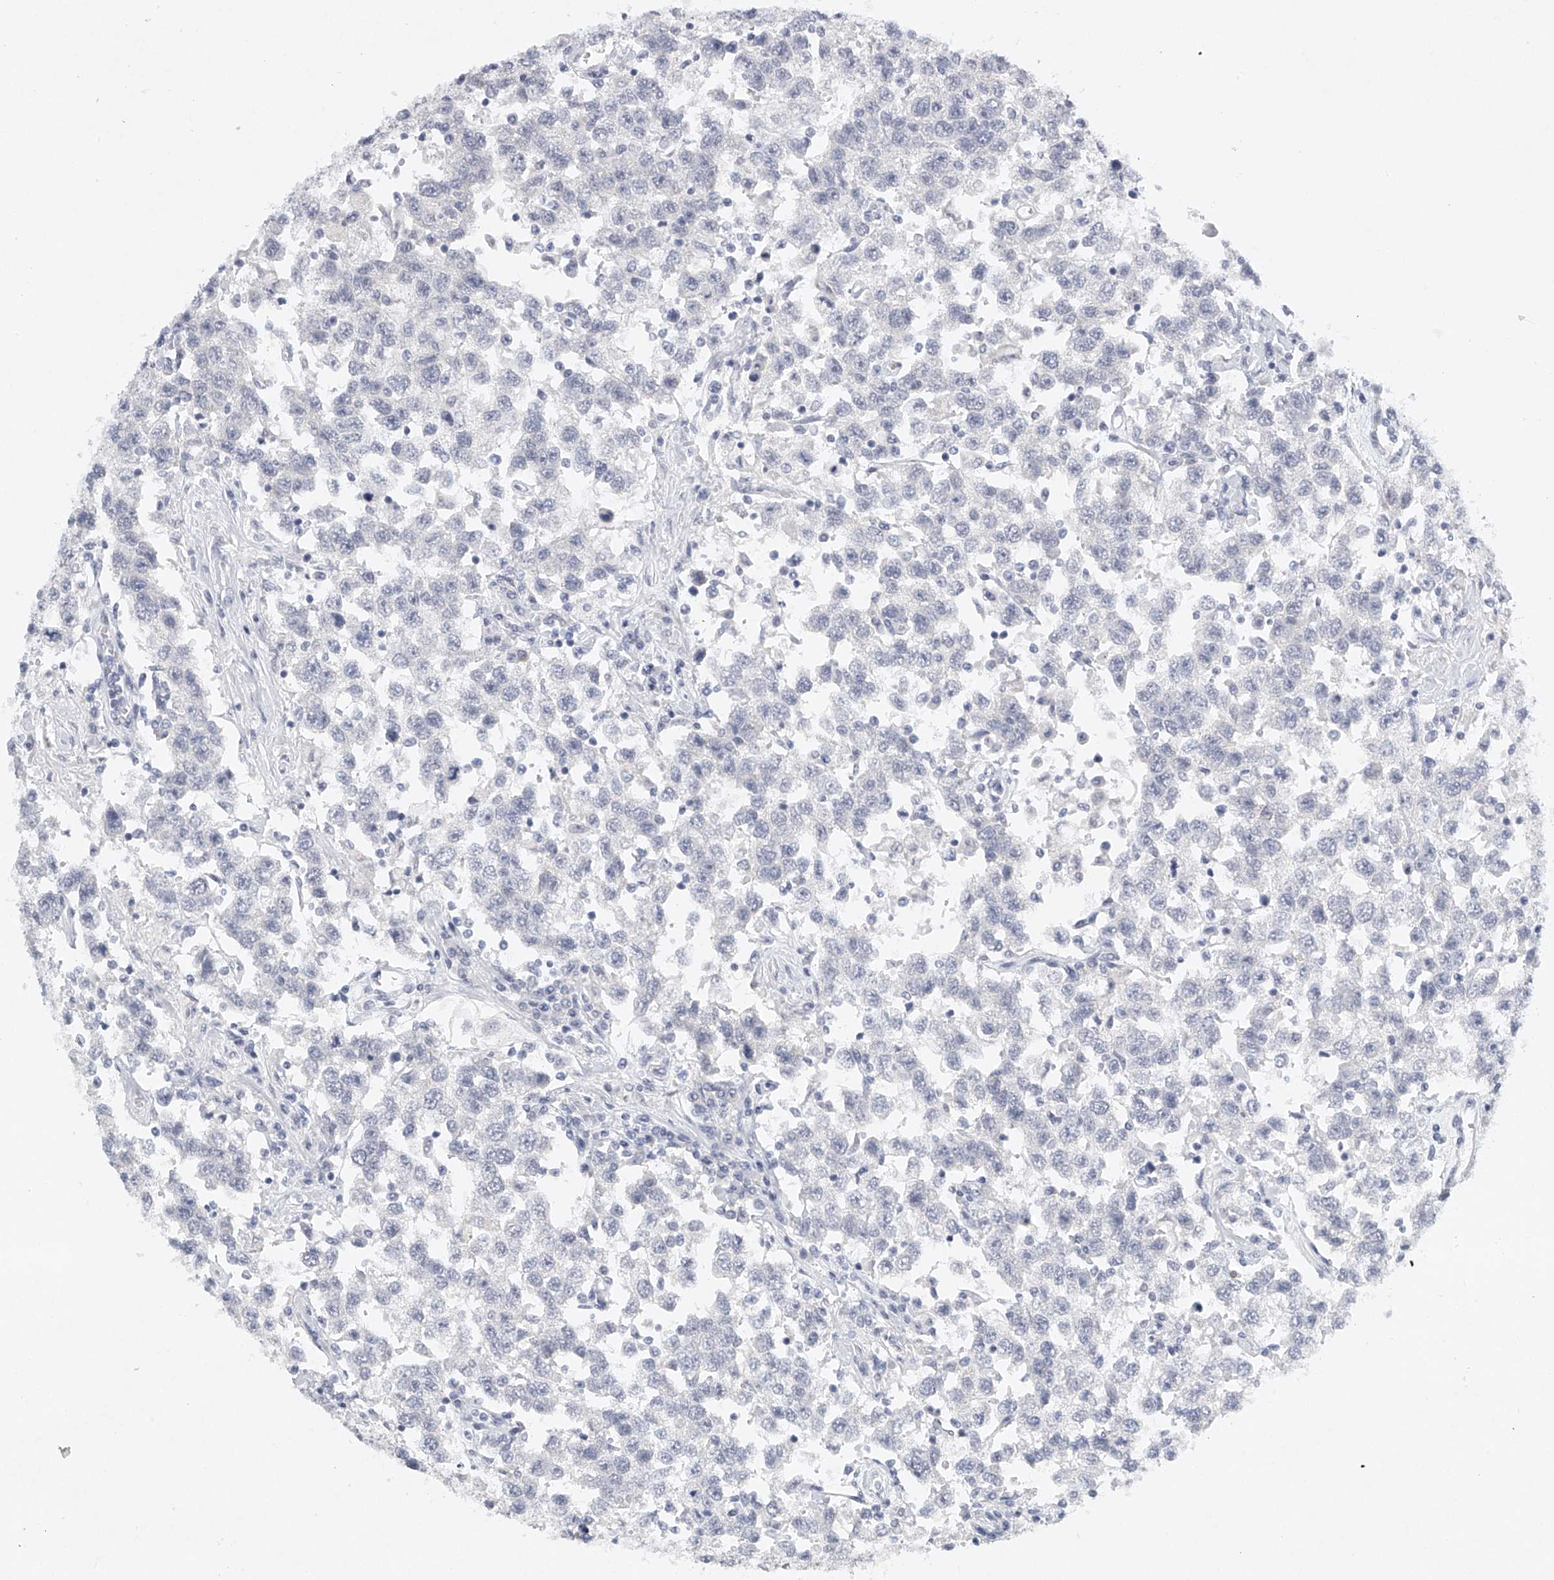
{"staining": {"intensity": "negative", "quantity": "none", "location": "none"}, "tissue": "testis cancer", "cell_type": "Tumor cells", "image_type": "cancer", "snomed": [{"axis": "morphology", "description": "Seminoma, NOS"}, {"axis": "topography", "description": "Testis"}], "caption": "This is an IHC histopathology image of human testis seminoma. There is no positivity in tumor cells.", "gene": "FAT2", "patient": {"sex": "male", "age": 41}}